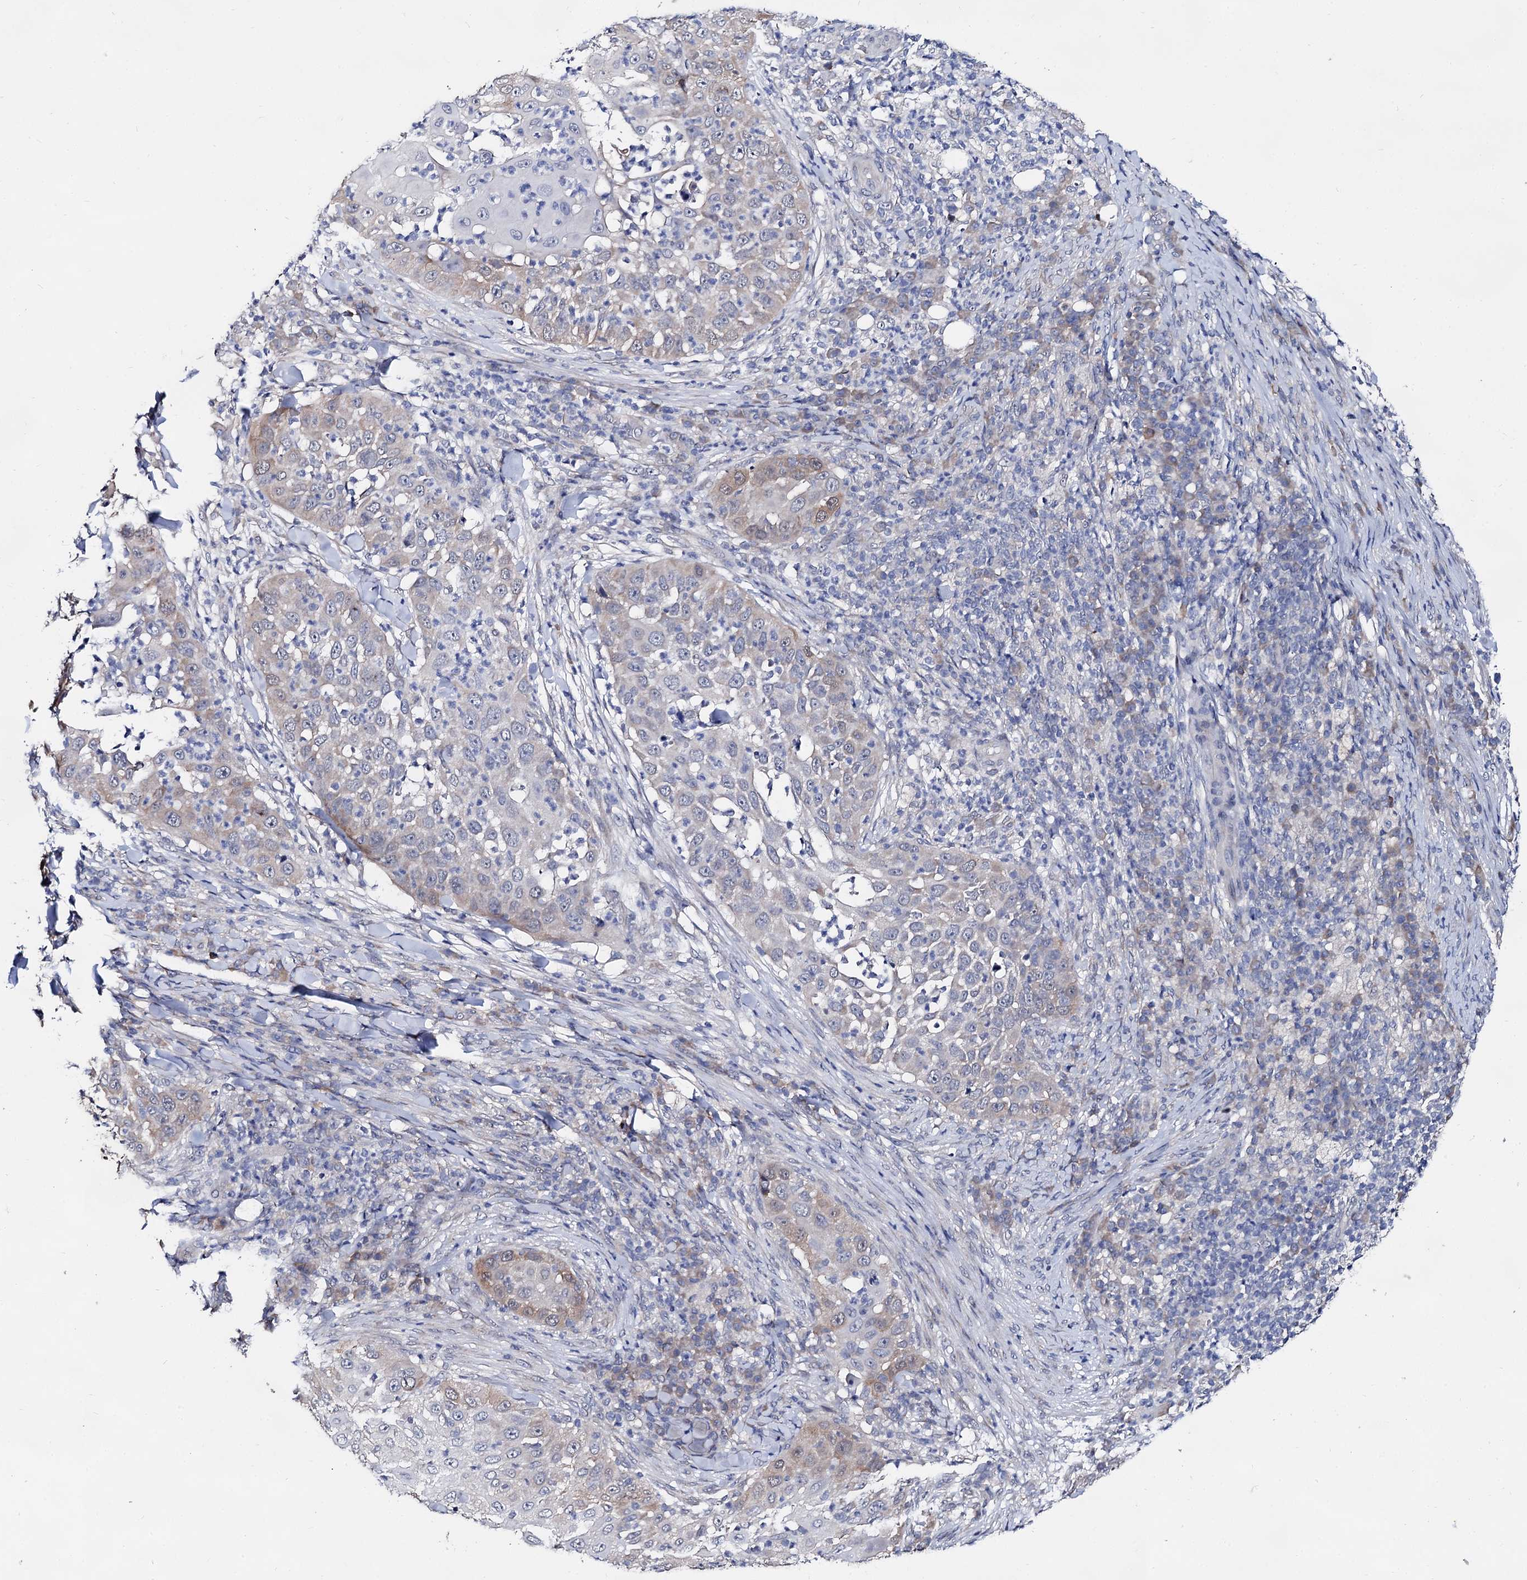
{"staining": {"intensity": "weak", "quantity": "<25%", "location": "cytoplasmic/membranous"}, "tissue": "skin cancer", "cell_type": "Tumor cells", "image_type": "cancer", "snomed": [{"axis": "morphology", "description": "Squamous cell carcinoma, NOS"}, {"axis": "topography", "description": "Skin"}], "caption": "Image shows no significant protein staining in tumor cells of skin cancer.", "gene": "CAPRIN2", "patient": {"sex": "female", "age": 44}}